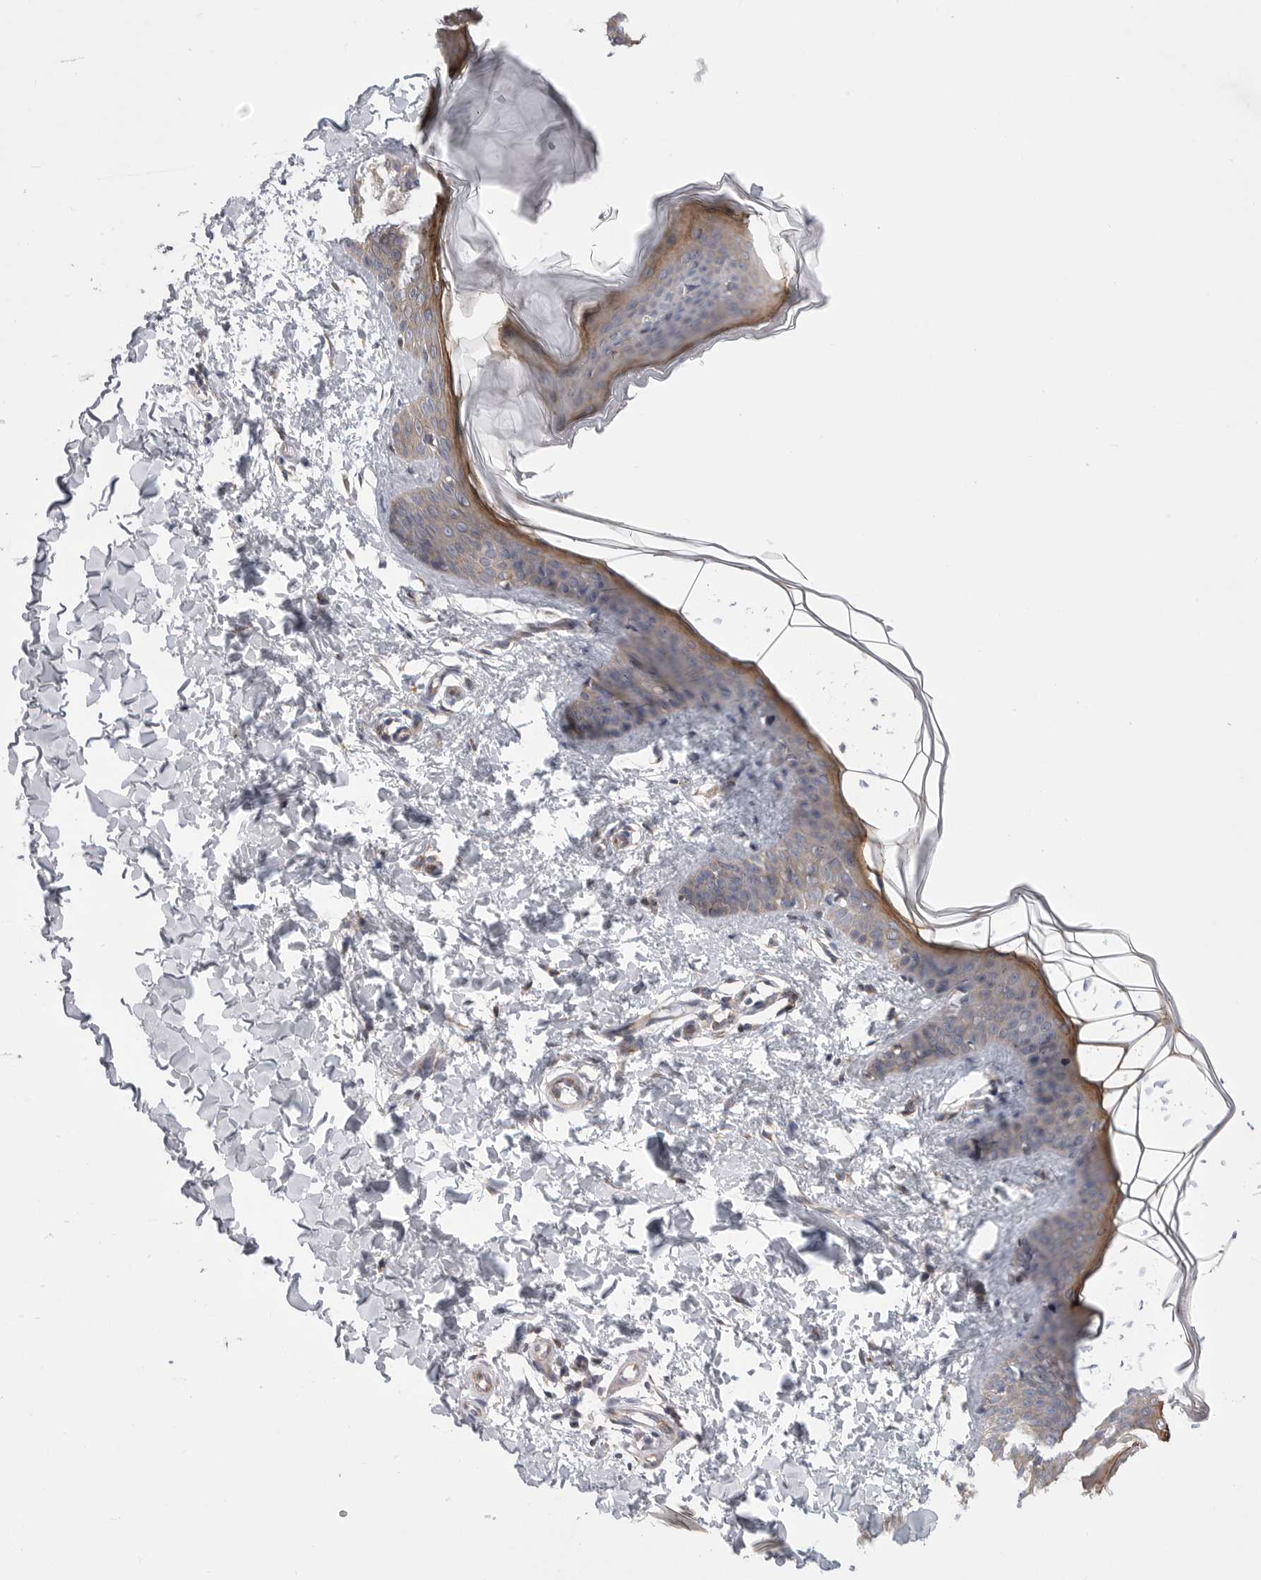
{"staining": {"intensity": "negative", "quantity": "none", "location": "none"}, "tissue": "skin", "cell_type": "Fibroblasts", "image_type": "normal", "snomed": [{"axis": "morphology", "description": "Normal tissue, NOS"}, {"axis": "topography", "description": "Skin"}], "caption": "Immunohistochemistry (IHC) photomicrograph of unremarkable human skin stained for a protein (brown), which shows no staining in fibroblasts.", "gene": "FBXO43", "patient": {"sex": "female", "age": 17}}